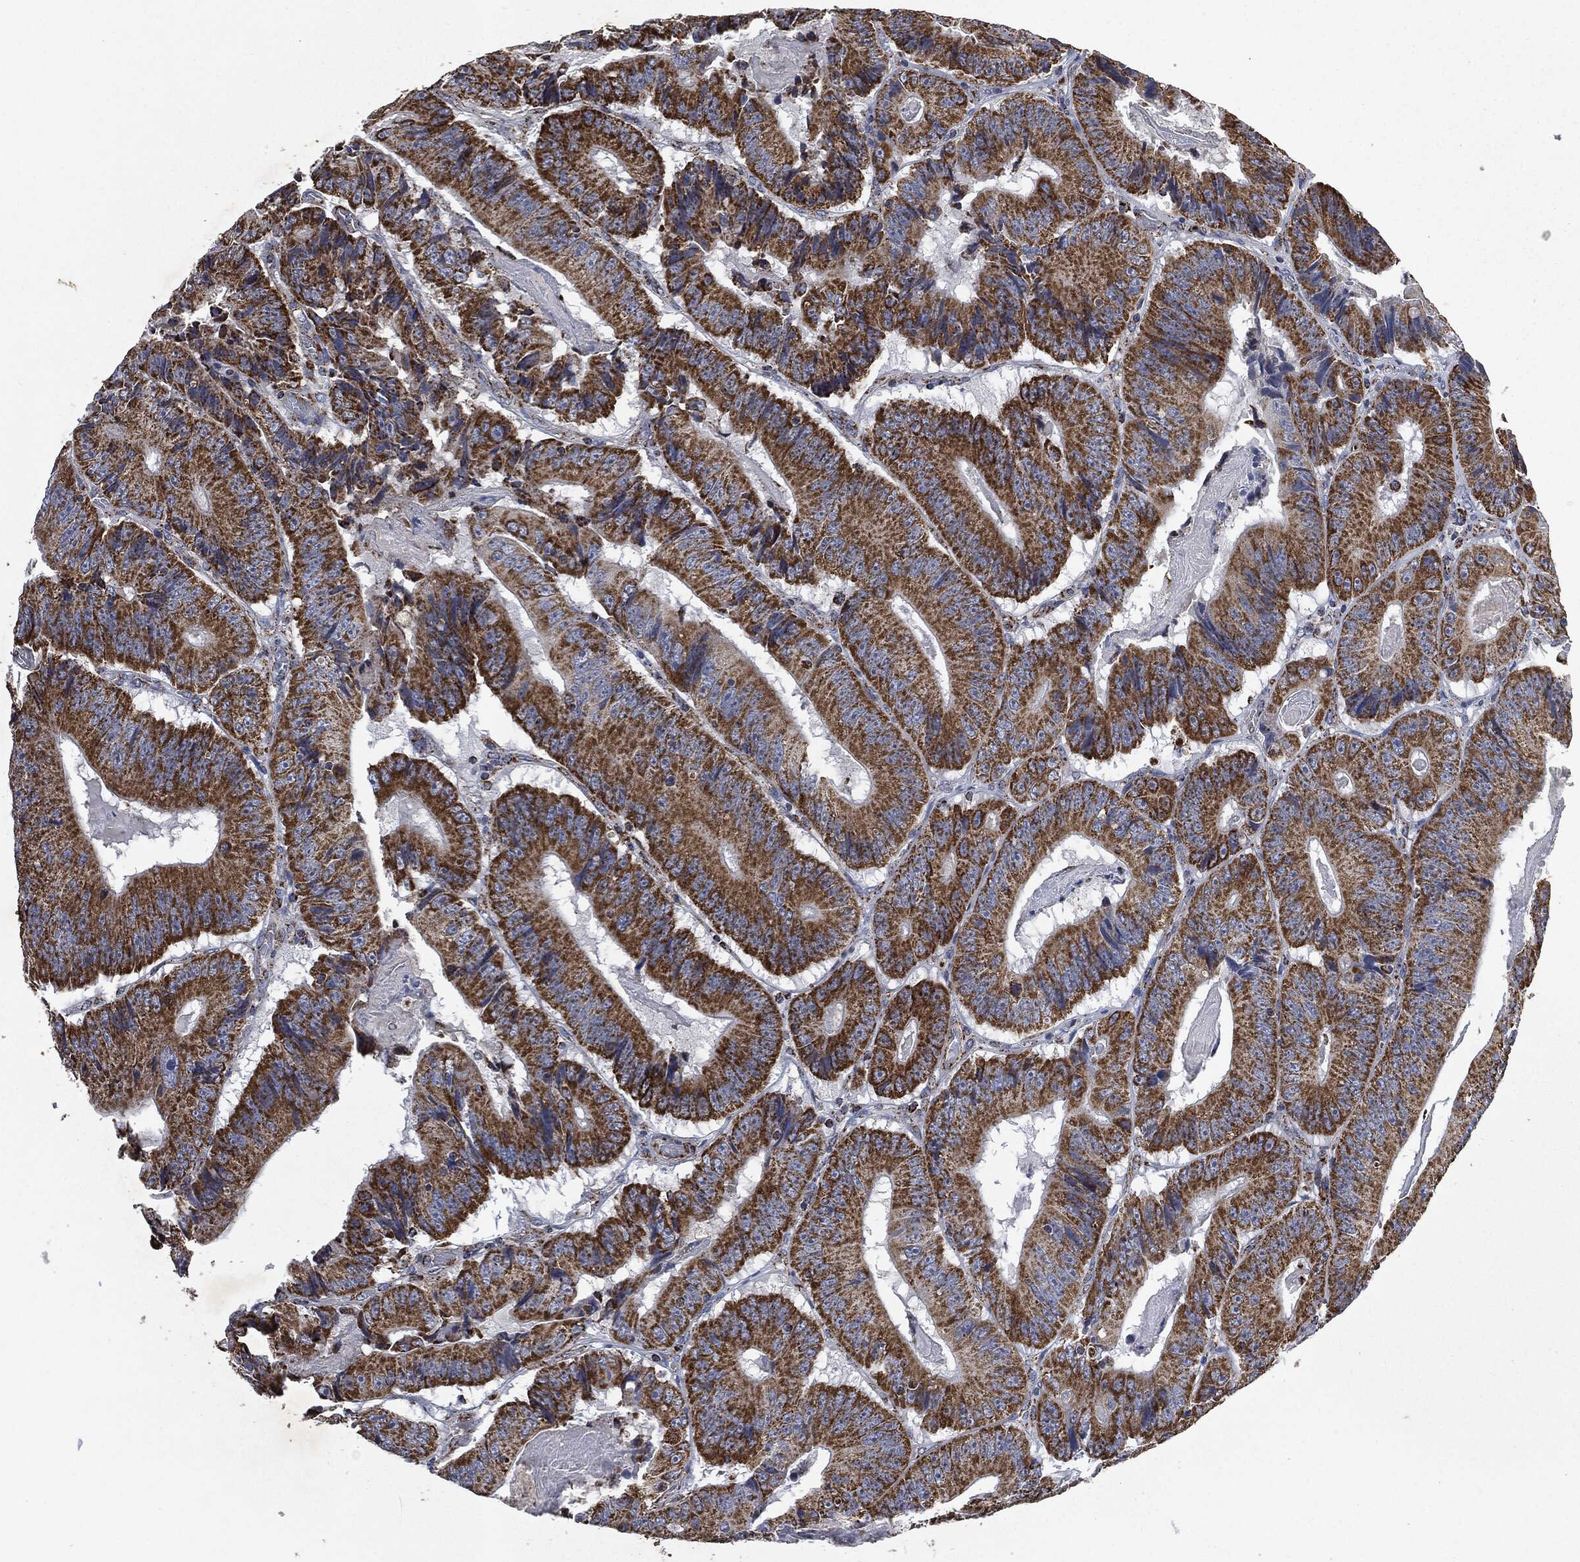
{"staining": {"intensity": "strong", "quantity": ">75%", "location": "cytoplasmic/membranous"}, "tissue": "colorectal cancer", "cell_type": "Tumor cells", "image_type": "cancer", "snomed": [{"axis": "morphology", "description": "Adenocarcinoma, NOS"}, {"axis": "topography", "description": "Colon"}], "caption": "Immunohistochemistry (IHC) (DAB (3,3'-diaminobenzidine)) staining of adenocarcinoma (colorectal) reveals strong cytoplasmic/membranous protein staining in about >75% of tumor cells.", "gene": "RYK", "patient": {"sex": "female", "age": 86}}